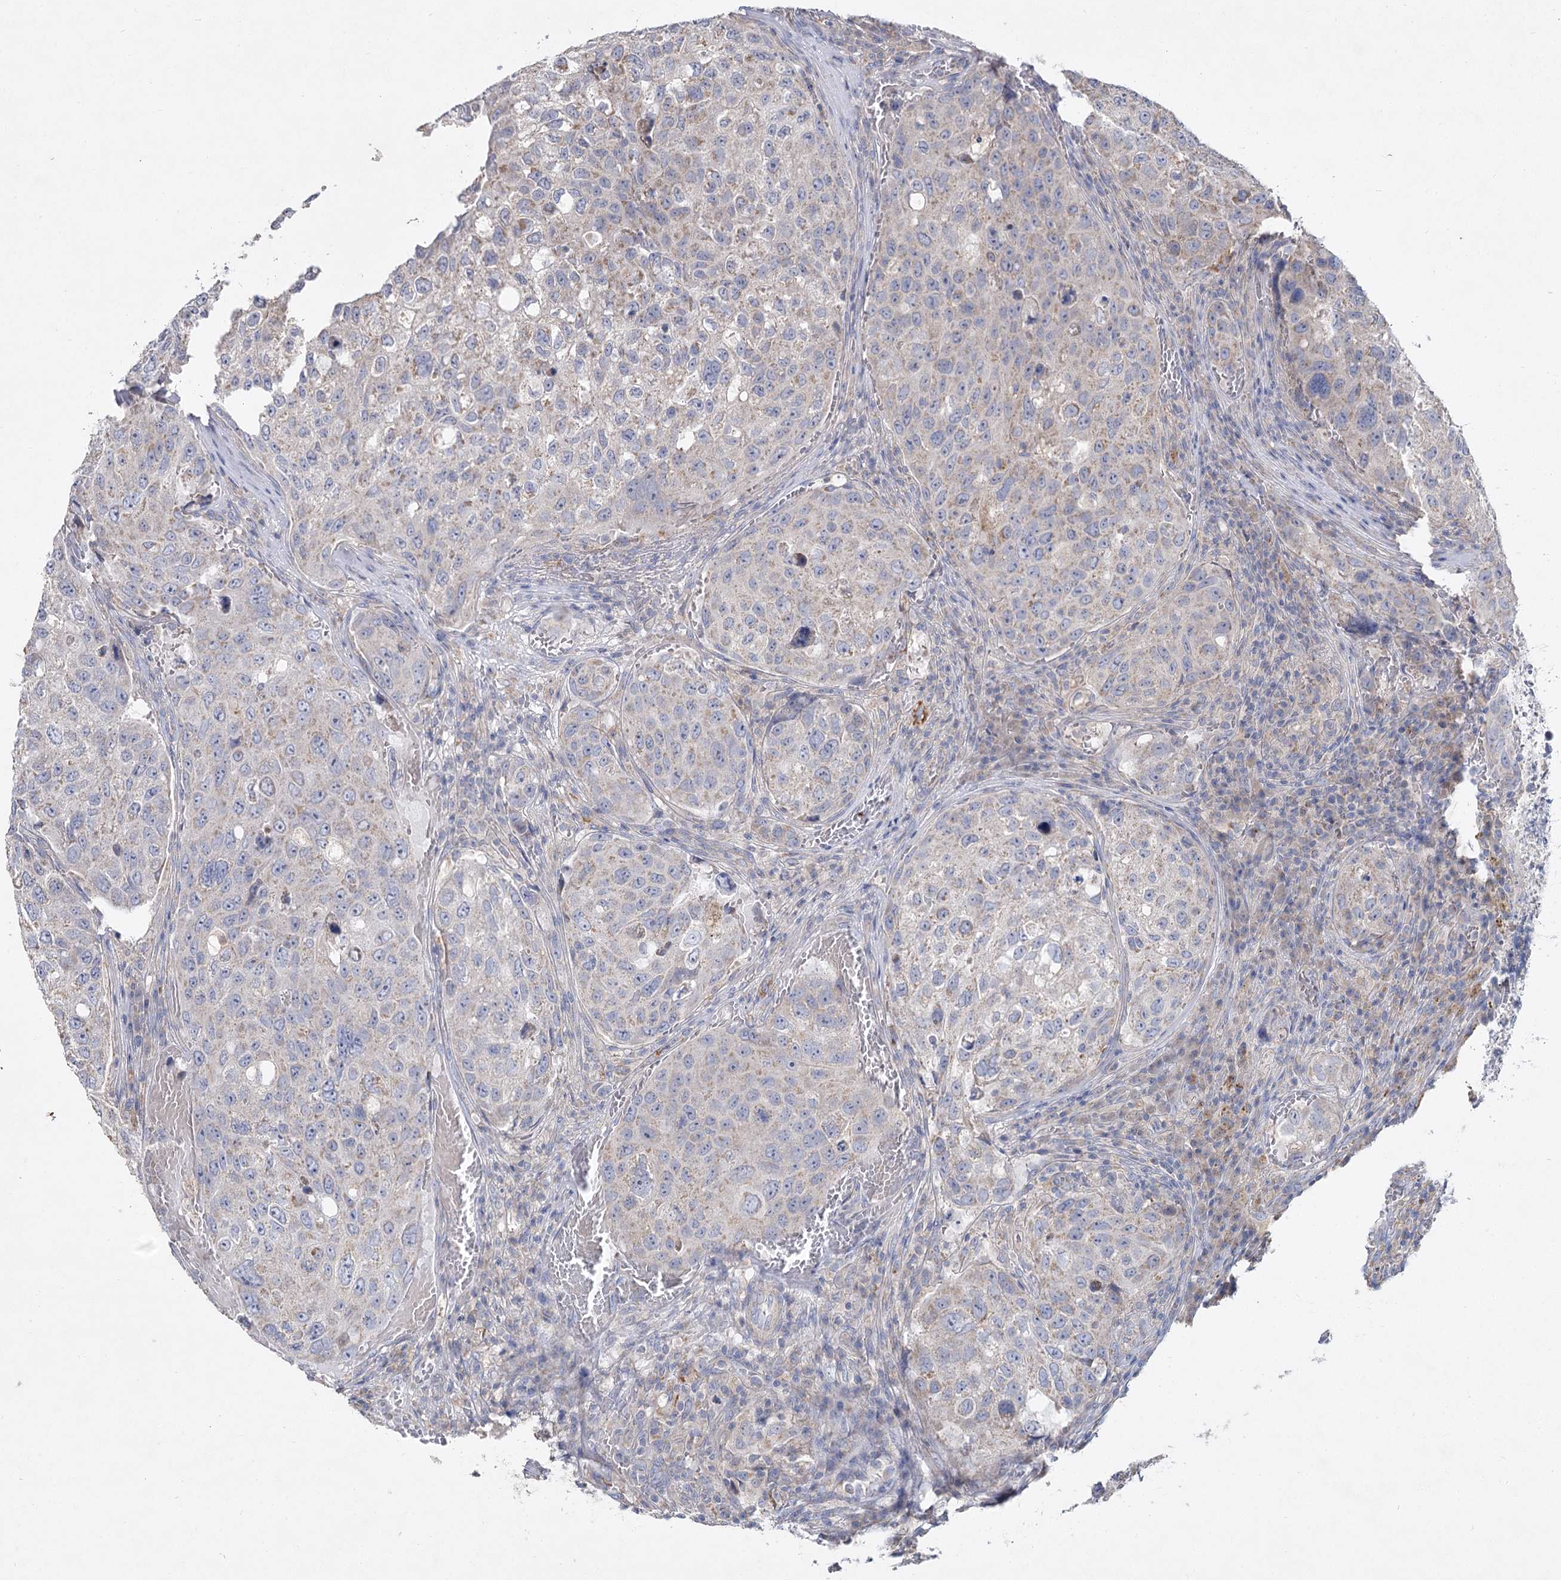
{"staining": {"intensity": "weak", "quantity": "<25%", "location": "cytoplasmic/membranous"}, "tissue": "urothelial cancer", "cell_type": "Tumor cells", "image_type": "cancer", "snomed": [{"axis": "morphology", "description": "Urothelial carcinoma, High grade"}, {"axis": "topography", "description": "Lymph node"}, {"axis": "topography", "description": "Urinary bladder"}], "caption": "There is no significant expression in tumor cells of high-grade urothelial carcinoma.", "gene": "TMEM187", "patient": {"sex": "male", "age": 51}}